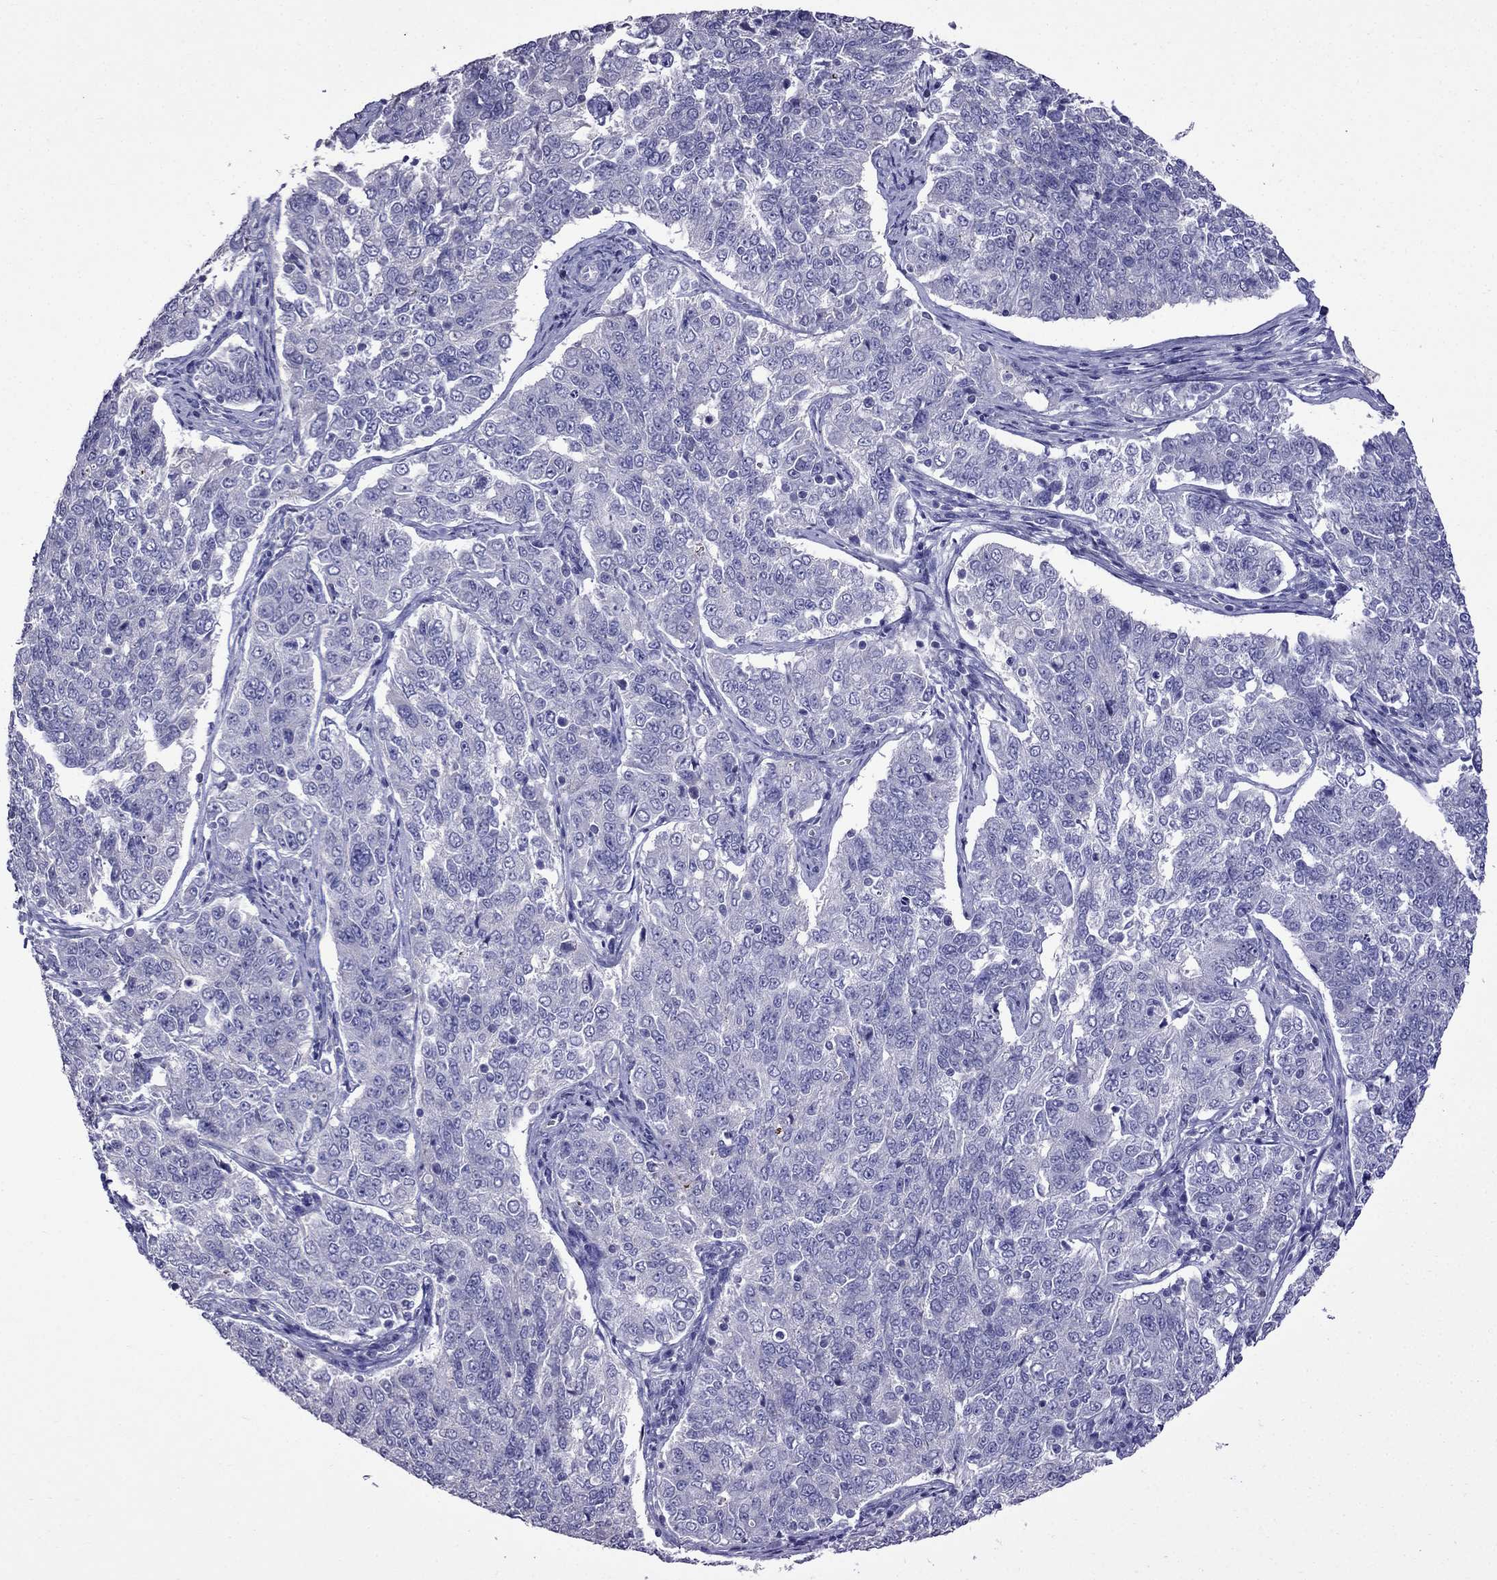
{"staining": {"intensity": "negative", "quantity": "none", "location": "none"}, "tissue": "endometrial cancer", "cell_type": "Tumor cells", "image_type": "cancer", "snomed": [{"axis": "morphology", "description": "Adenocarcinoma, NOS"}, {"axis": "topography", "description": "Endometrium"}], "caption": "Immunohistochemical staining of endometrial adenocarcinoma displays no significant expression in tumor cells.", "gene": "OXCT2", "patient": {"sex": "female", "age": 43}}